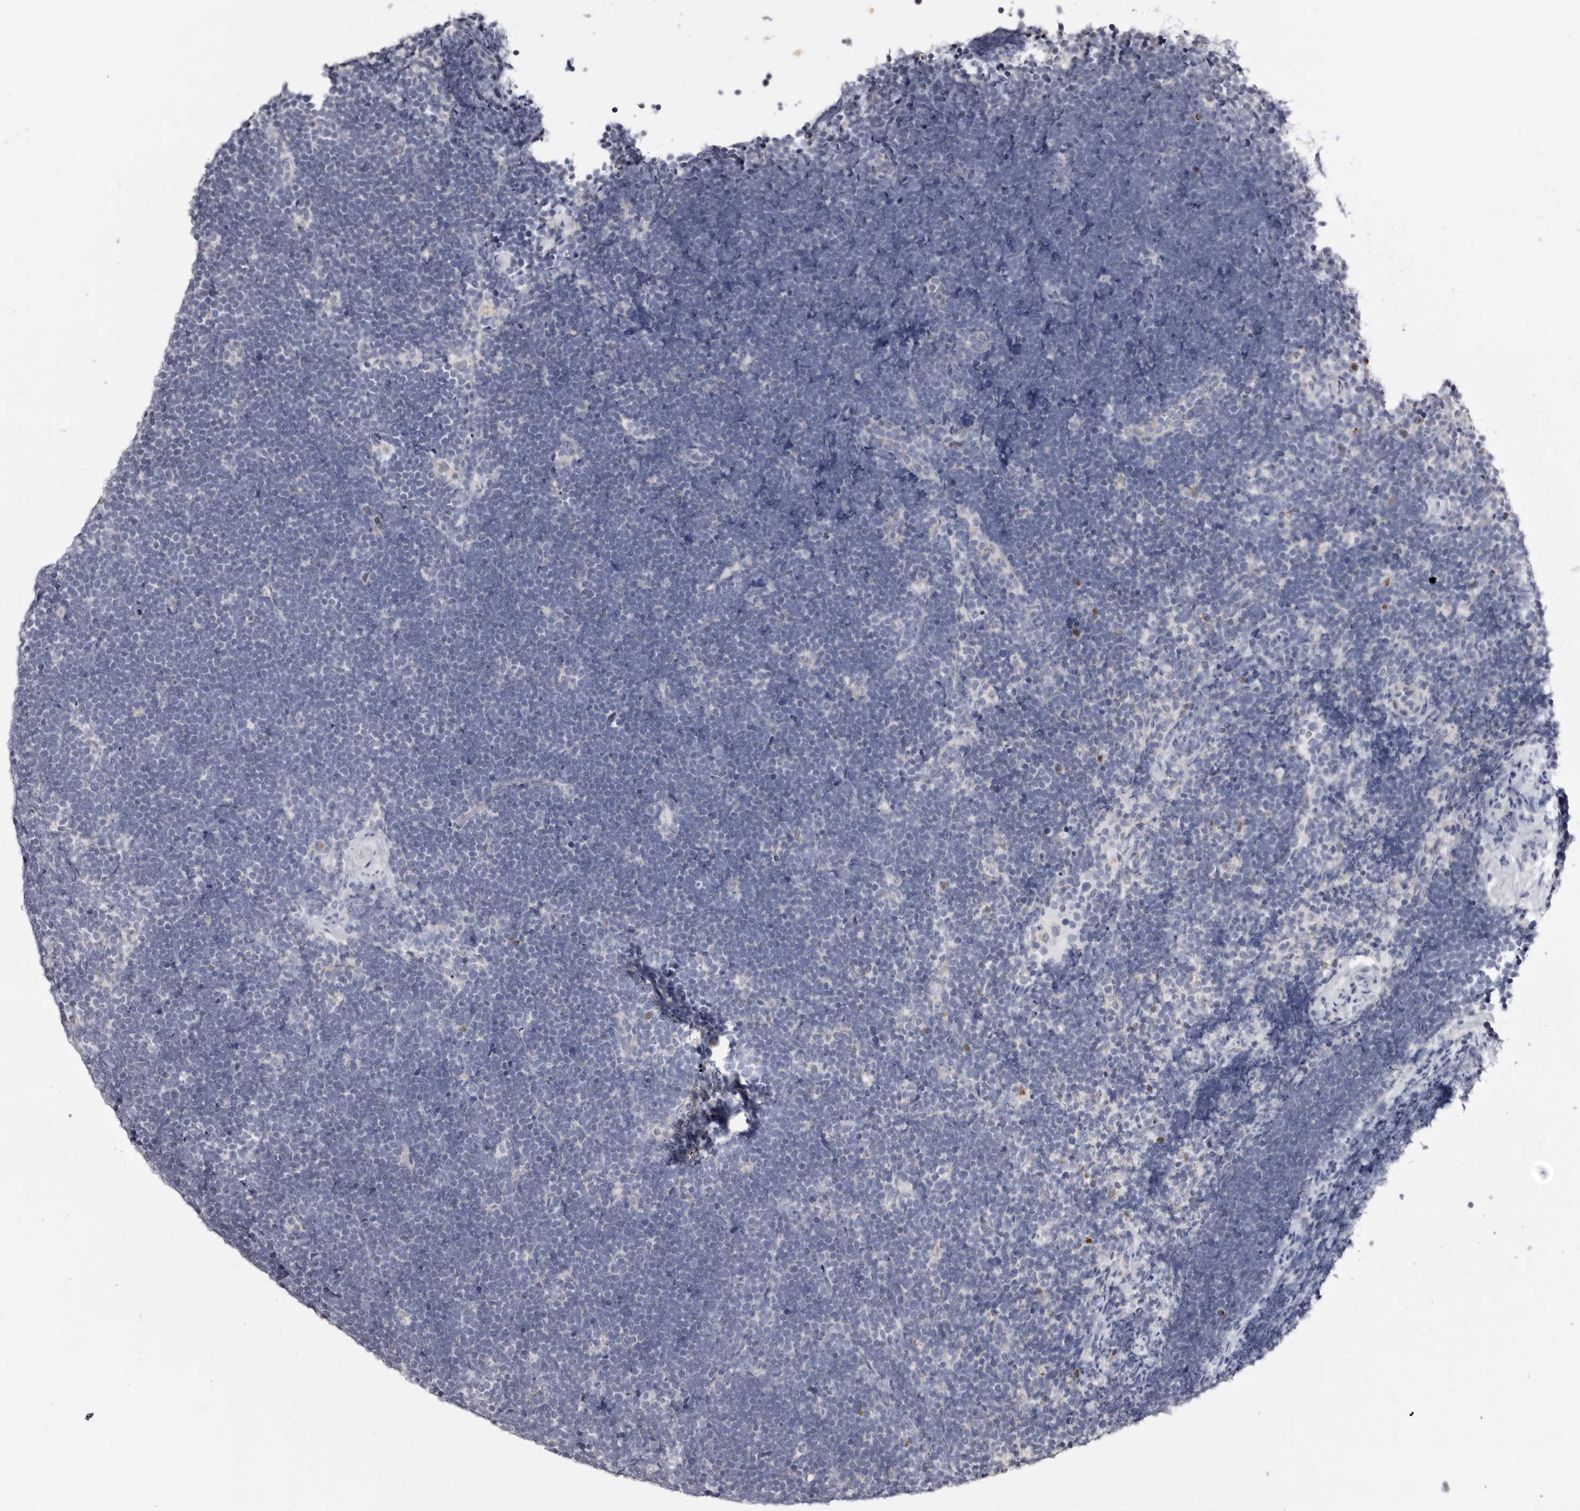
{"staining": {"intensity": "negative", "quantity": "none", "location": "none"}, "tissue": "lymphoma", "cell_type": "Tumor cells", "image_type": "cancer", "snomed": [{"axis": "morphology", "description": "Malignant lymphoma, non-Hodgkin's type, High grade"}, {"axis": "topography", "description": "Lymph node"}], "caption": "Human high-grade malignant lymphoma, non-Hodgkin's type stained for a protein using IHC reveals no positivity in tumor cells.", "gene": "CASQ1", "patient": {"sex": "male", "age": 13}}